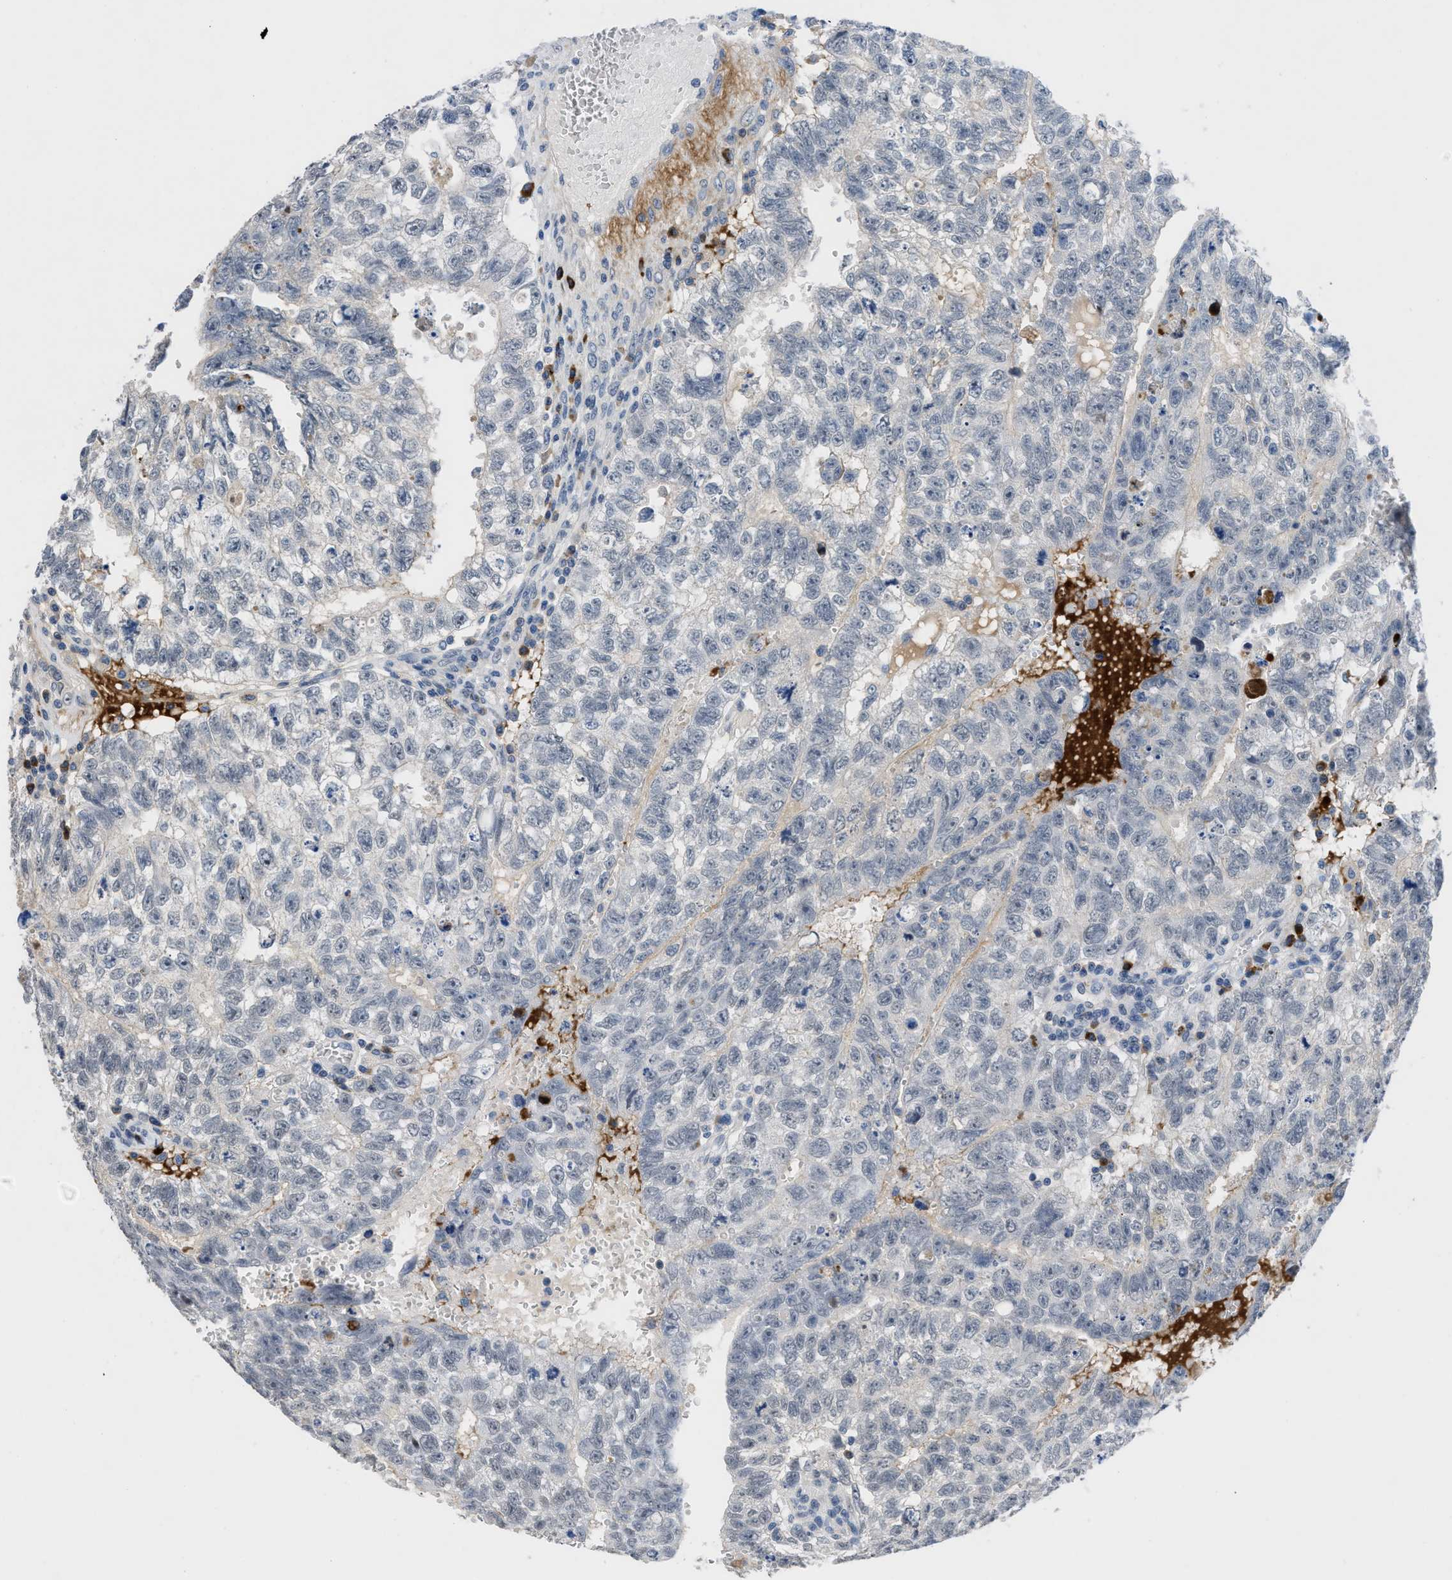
{"staining": {"intensity": "negative", "quantity": "none", "location": "none"}, "tissue": "testis cancer", "cell_type": "Tumor cells", "image_type": "cancer", "snomed": [{"axis": "morphology", "description": "Seminoma, NOS"}, {"axis": "morphology", "description": "Carcinoma, Embryonal, NOS"}, {"axis": "topography", "description": "Testis"}], "caption": "Histopathology image shows no protein positivity in tumor cells of testis cancer (embryonal carcinoma) tissue.", "gene": "OR9K2", "patient": {"sex": "male", "age": 38}}